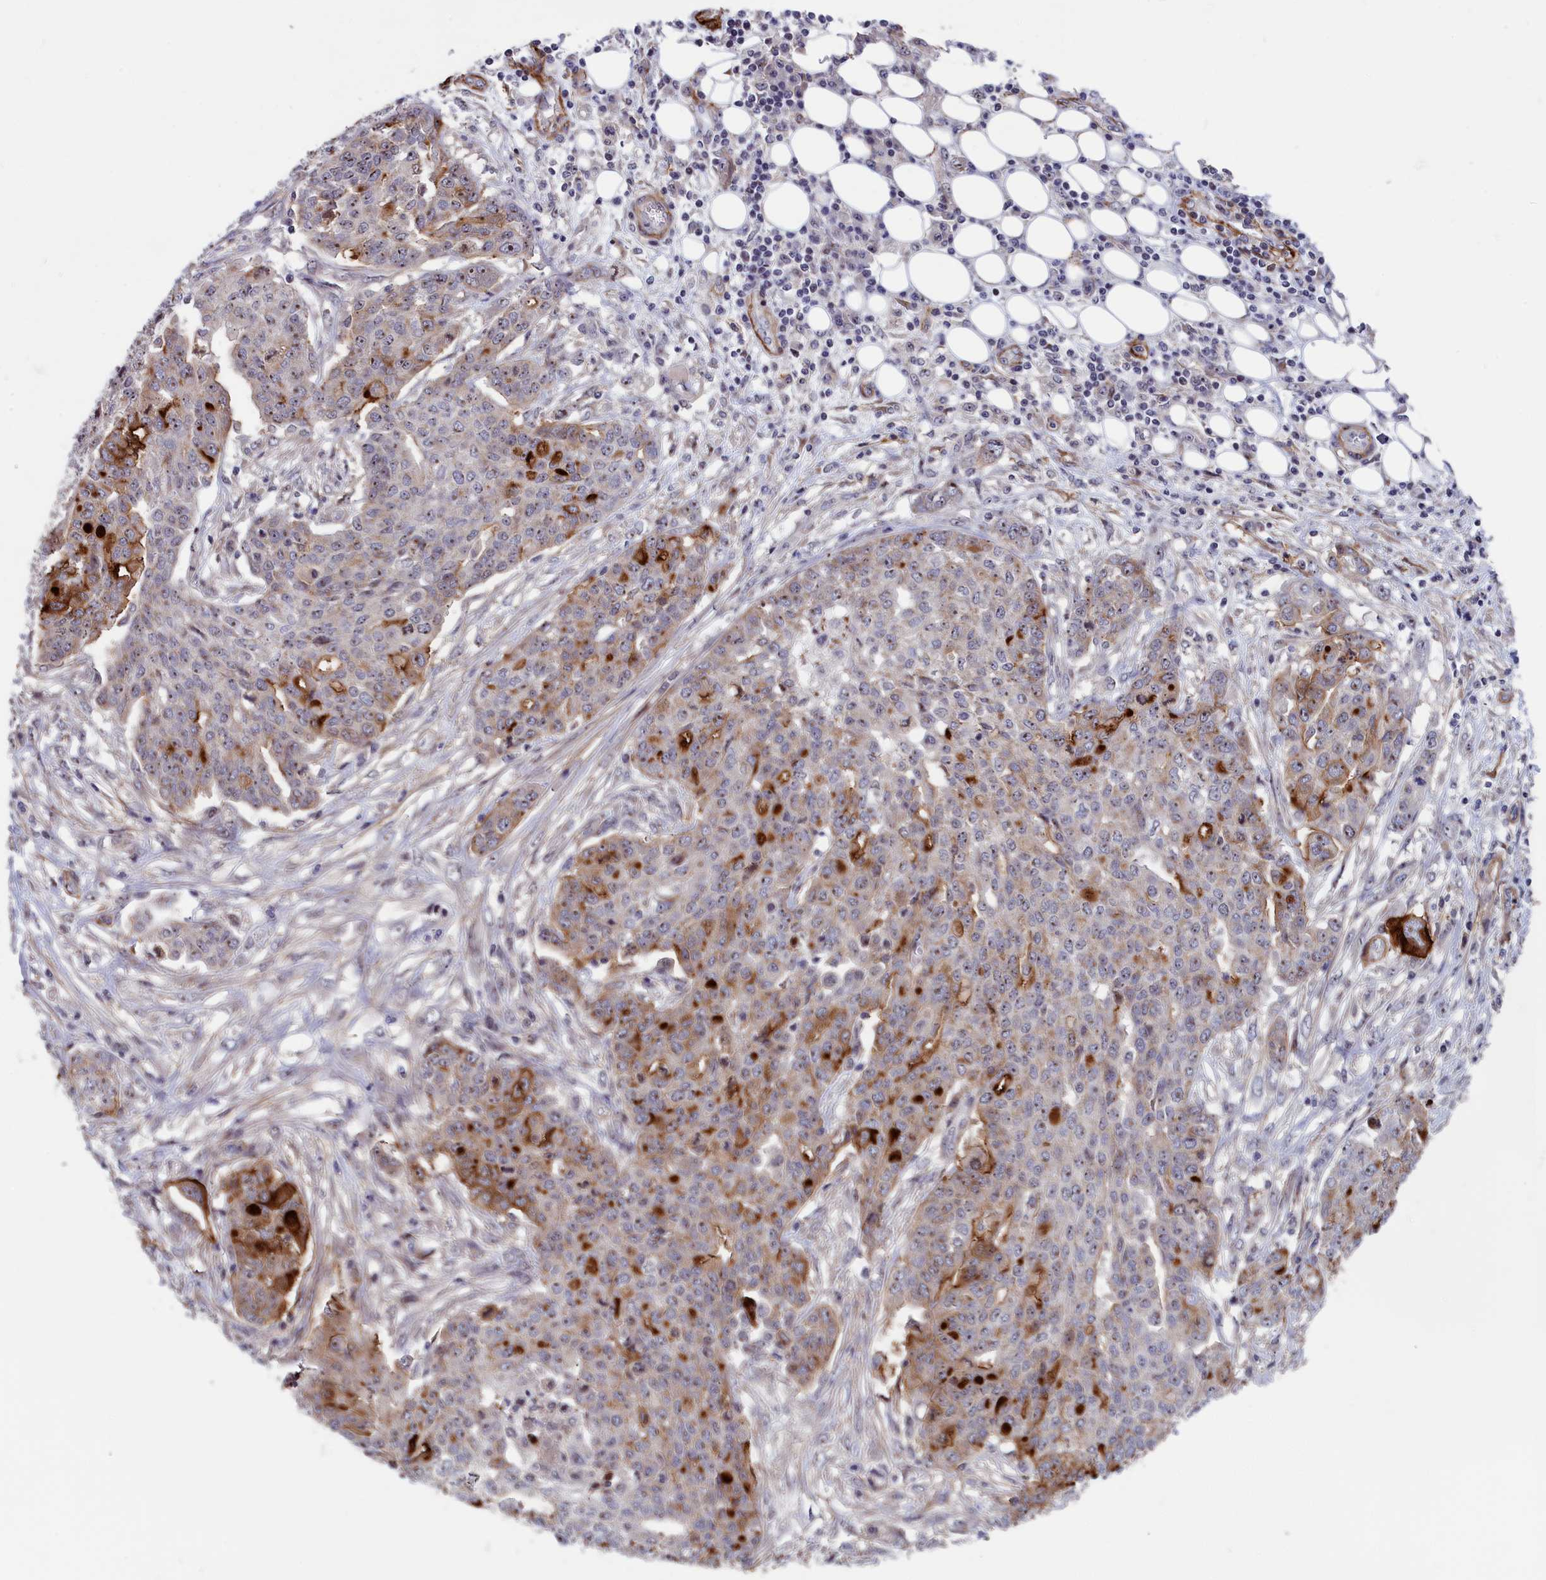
{"staining": {"intensity": "strong", "quantity": "<25%", "location": "cytoplasmic/membranous"}, "tissue": "ovarian cancer", "cell_type": "Tumor cells", "image_type": "cancer", "snomed": [{"axis": "morphology", "description": "Cystadenocarcinoma, serous, NOS"}, {"axis": "topography", "description": "Soft tissue"}, {"axis": "topography", "description": "Ovary"}], "caption": "This photomicrograph displays IHC staining of ovarian serous cystadenocarcinoma, with medium strong cytoplasmic/membranous expression in about <25% of tumor cells.", "gene": "PPAN", "patient": {"sex": "female", "age": 57}}